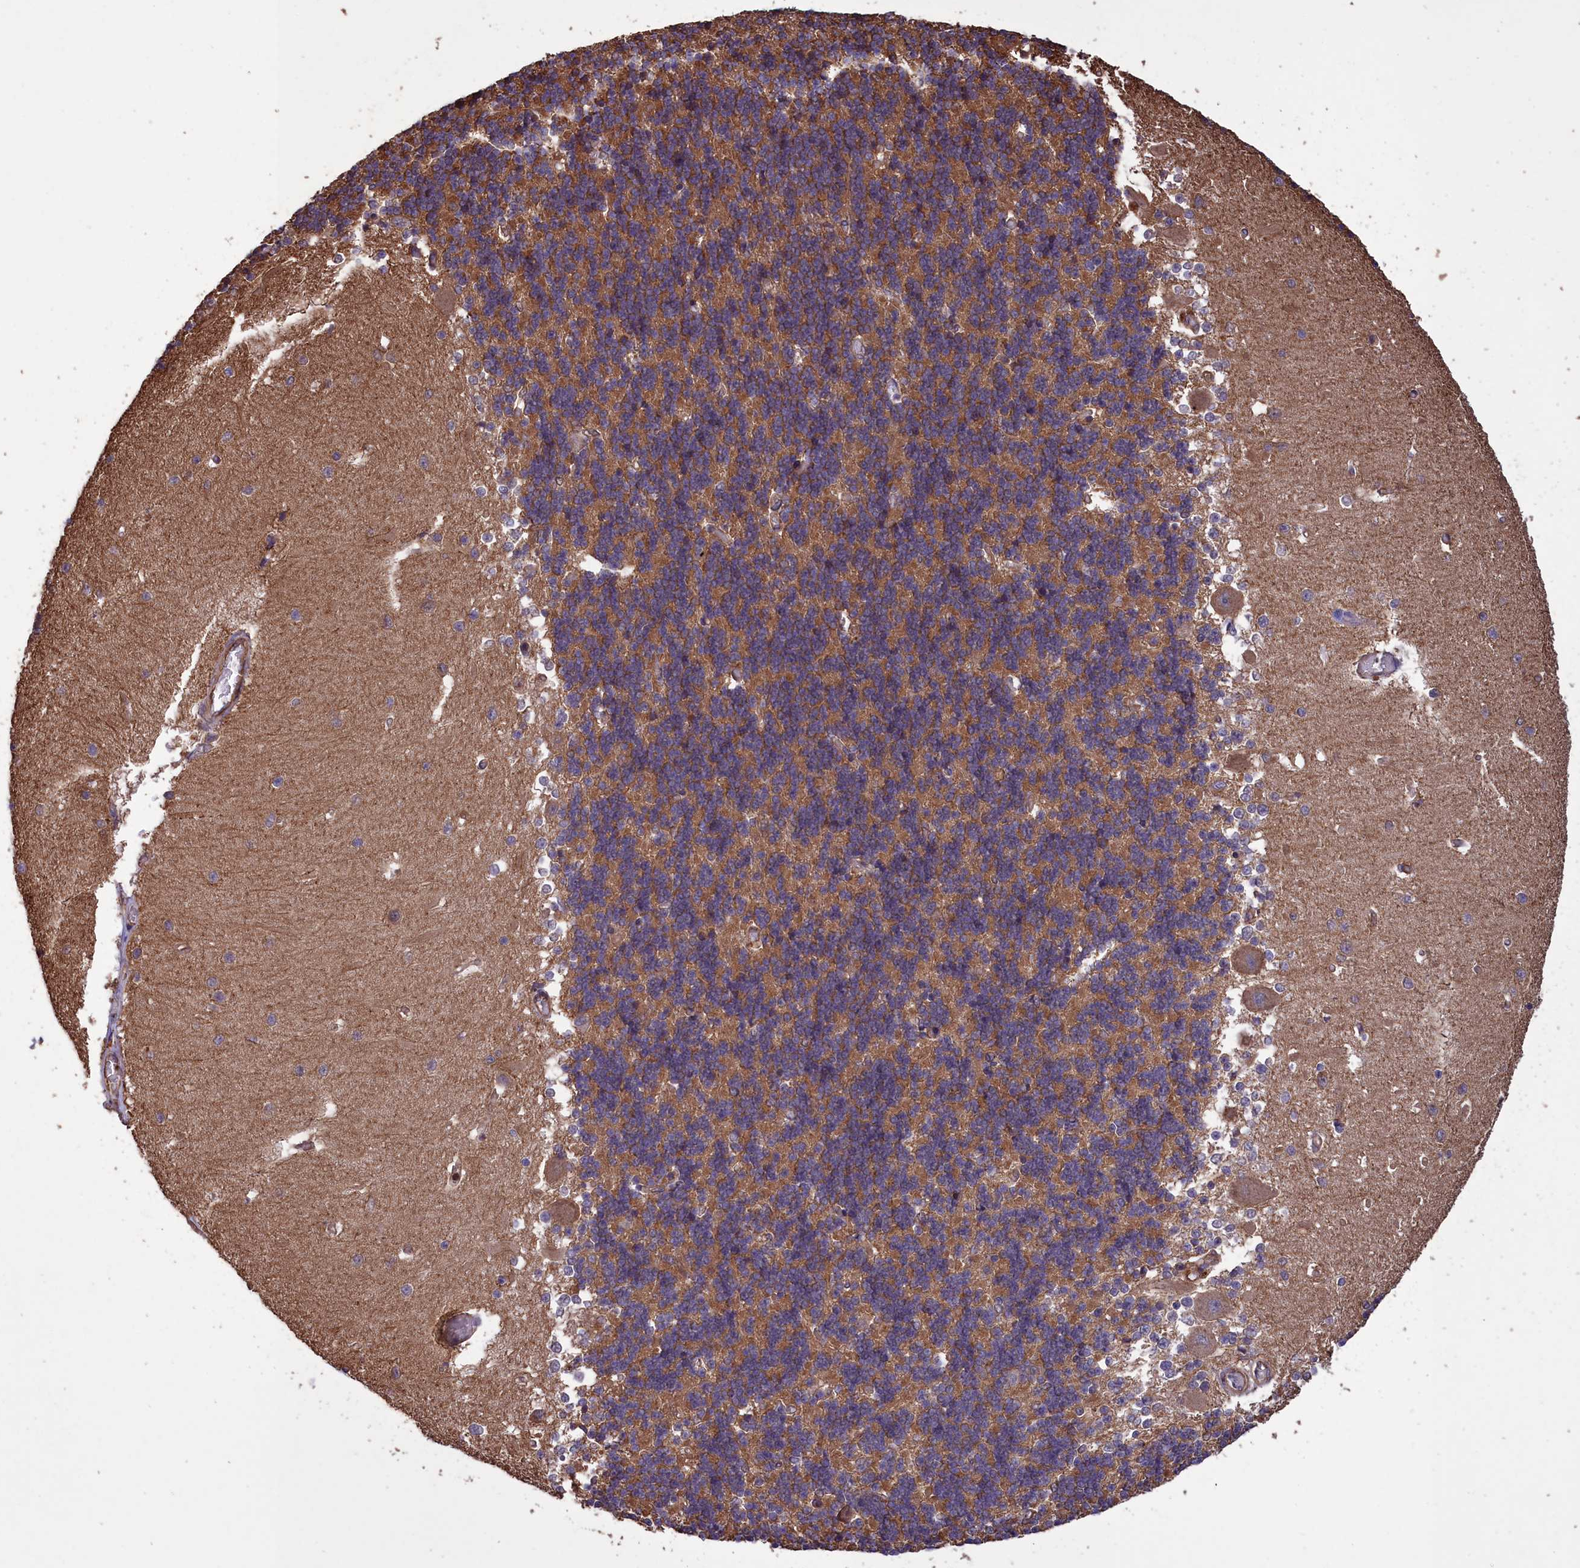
{"staining": {"intensity": "moderate", "quantity": ">75%", "location": "cytoplasmic/membranous"}, "tissue": "cerebellum", "cell_type": "Cells in granular layer", "image_type": "normal", "snomed": [{"axis": "morphology", "description": "Normal tissue, NOS"}, {"axis": "topography", "description": "Cerebellum"}], "caption": "This histopathology image displays immunohistochemistry staining of unremarkable human cerebellum, with medium moderate cytoplasmic/membranous expression in approximately >75% of cells in granular layer.", "gene": "DAPK3", "patient": {"sex": "male", "age": 37}}